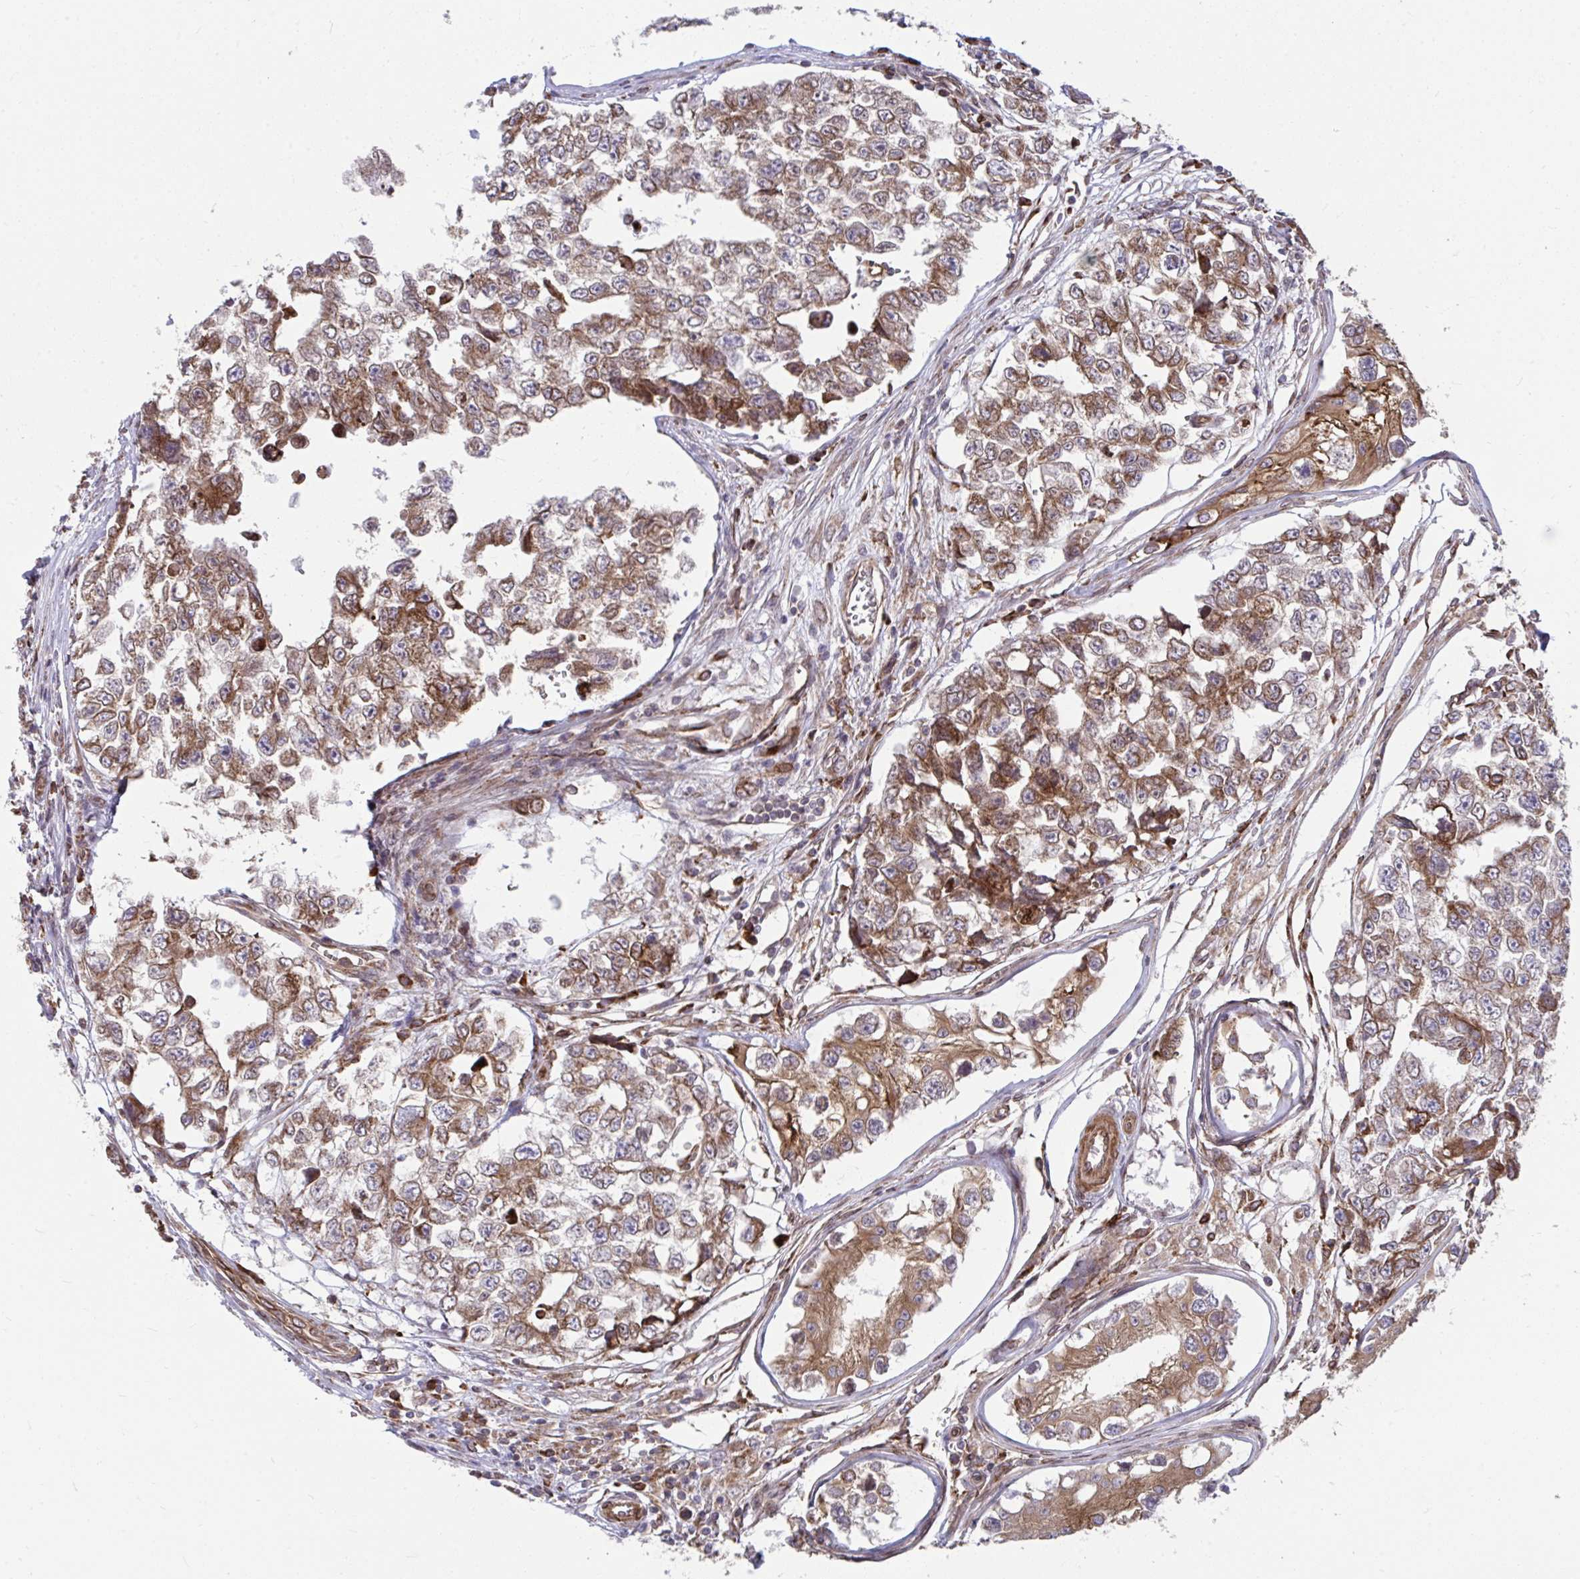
{"staining": {"intensity": "moderate", "quantity": "25%-75%", "location": "cytoplasmic/membranous"}, "tissue": "testis cancer", "cell_type": "Tumor cells", "image_type": "cancer", "snomed": [{"axis": "morphology", "description": "Carcinoma, Embryonal, NOS"}, {"axis": "topography", "description": "Testis"}], "caption": "This micrograph shows IHC staining of human testis embryonal carcinoma, with medium moderate cytoplasmic/membranous expression in about 25%-75% of tumor cells.", "gene": "STIM2", "patient": {"sex": "male", "age": 18}}